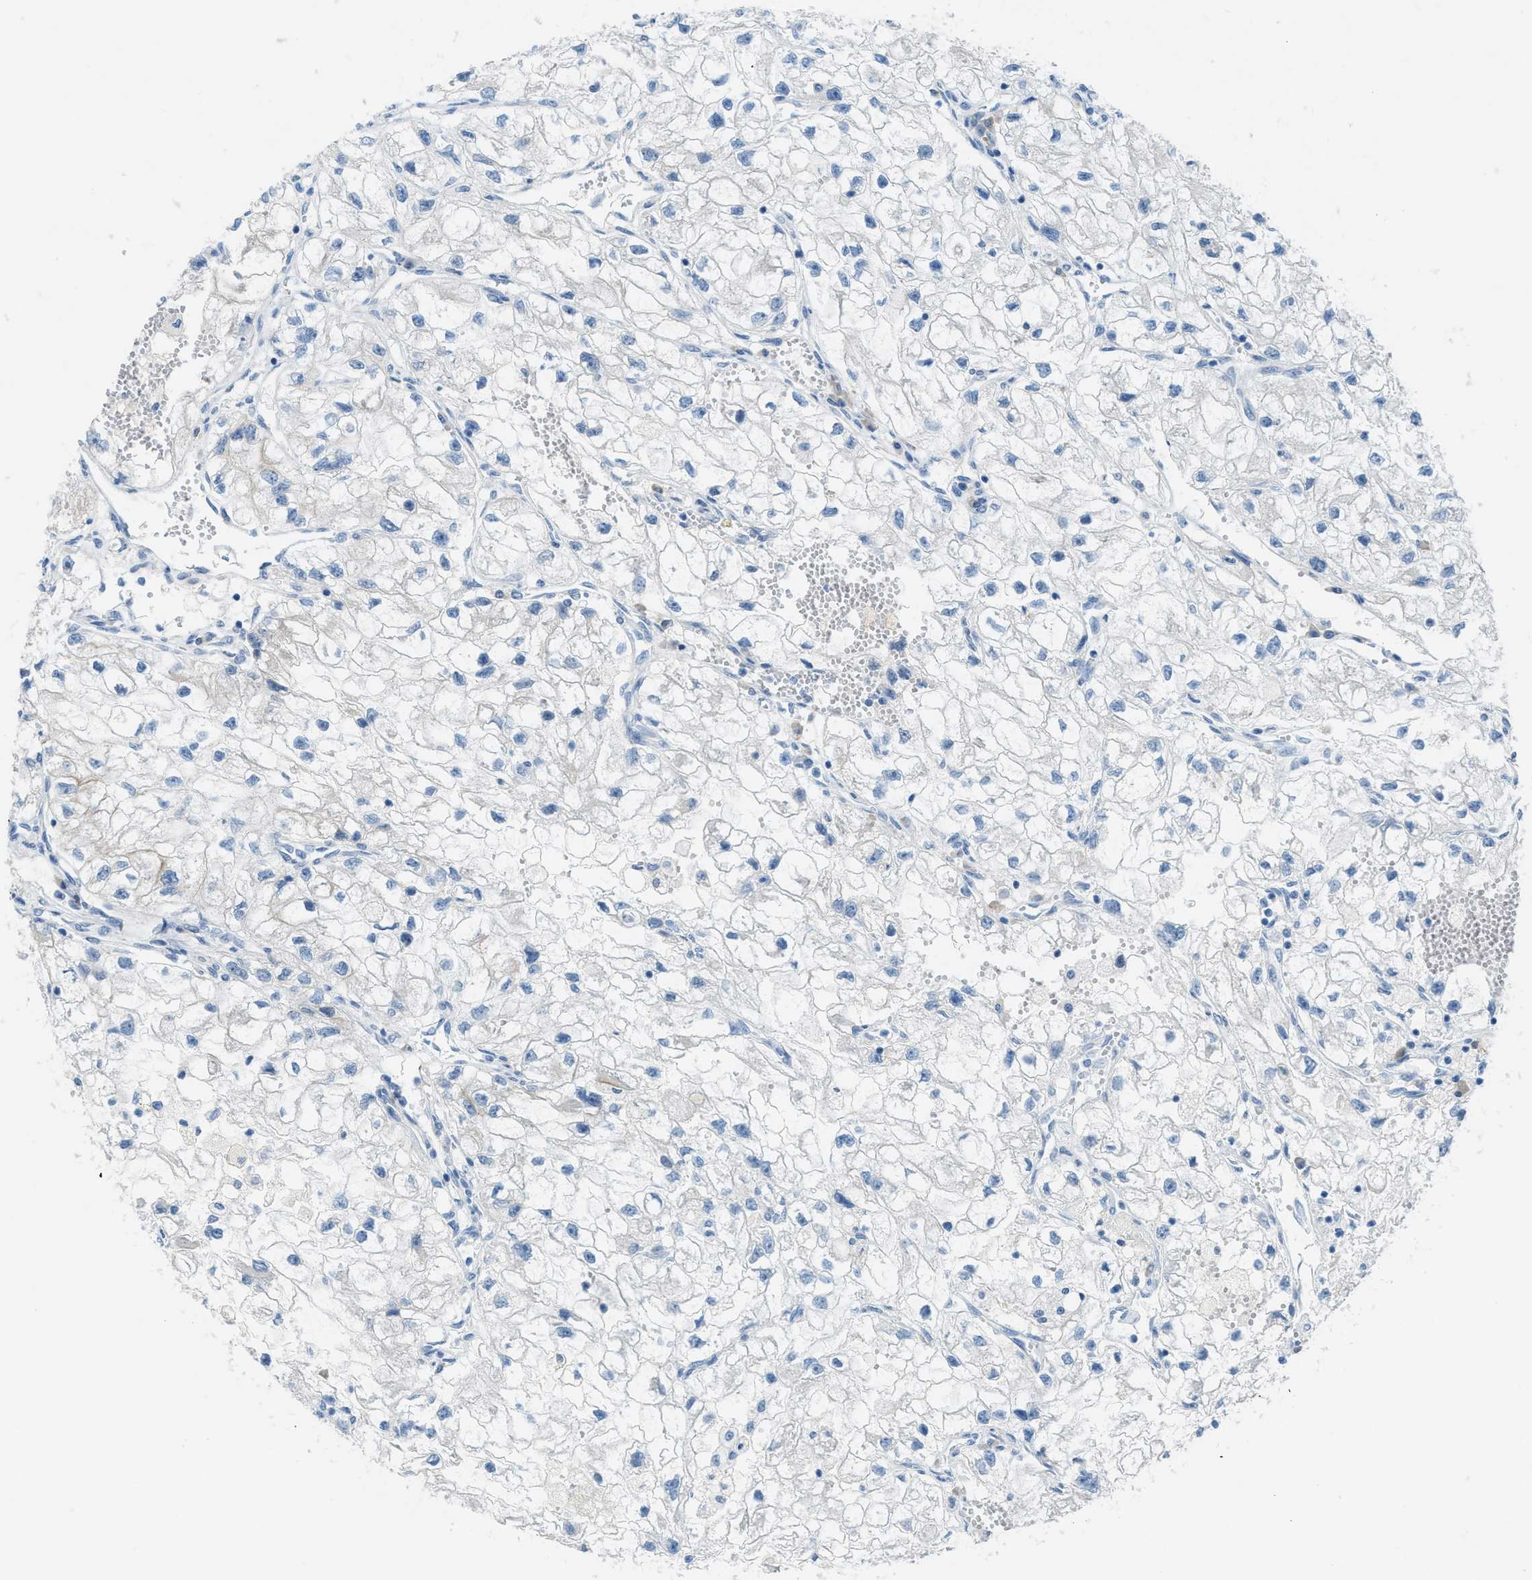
{"staining": {"intensity": "negative", "quantity": "none", "location": "none"}, "tissue": "renal cancer", "cell_type": "Tumor cells", "image_type": "cancer", "snomed": [{"axis": "morphology", "description": "Adenocarcinoma, NOS"}, {"axis": "topography", "description": "Kidney"}], "caption": "Tumor cells are negative for protein expression in human renal cancer (adenocarcinoma). The staining was performed using DAB to visualize the protein expression in brown, while the nuclei were stained in blue with hematoxylin (Magnification: 20x).", "gene": "KLHL8", "patient": {"sex": "female", "age": 70}}